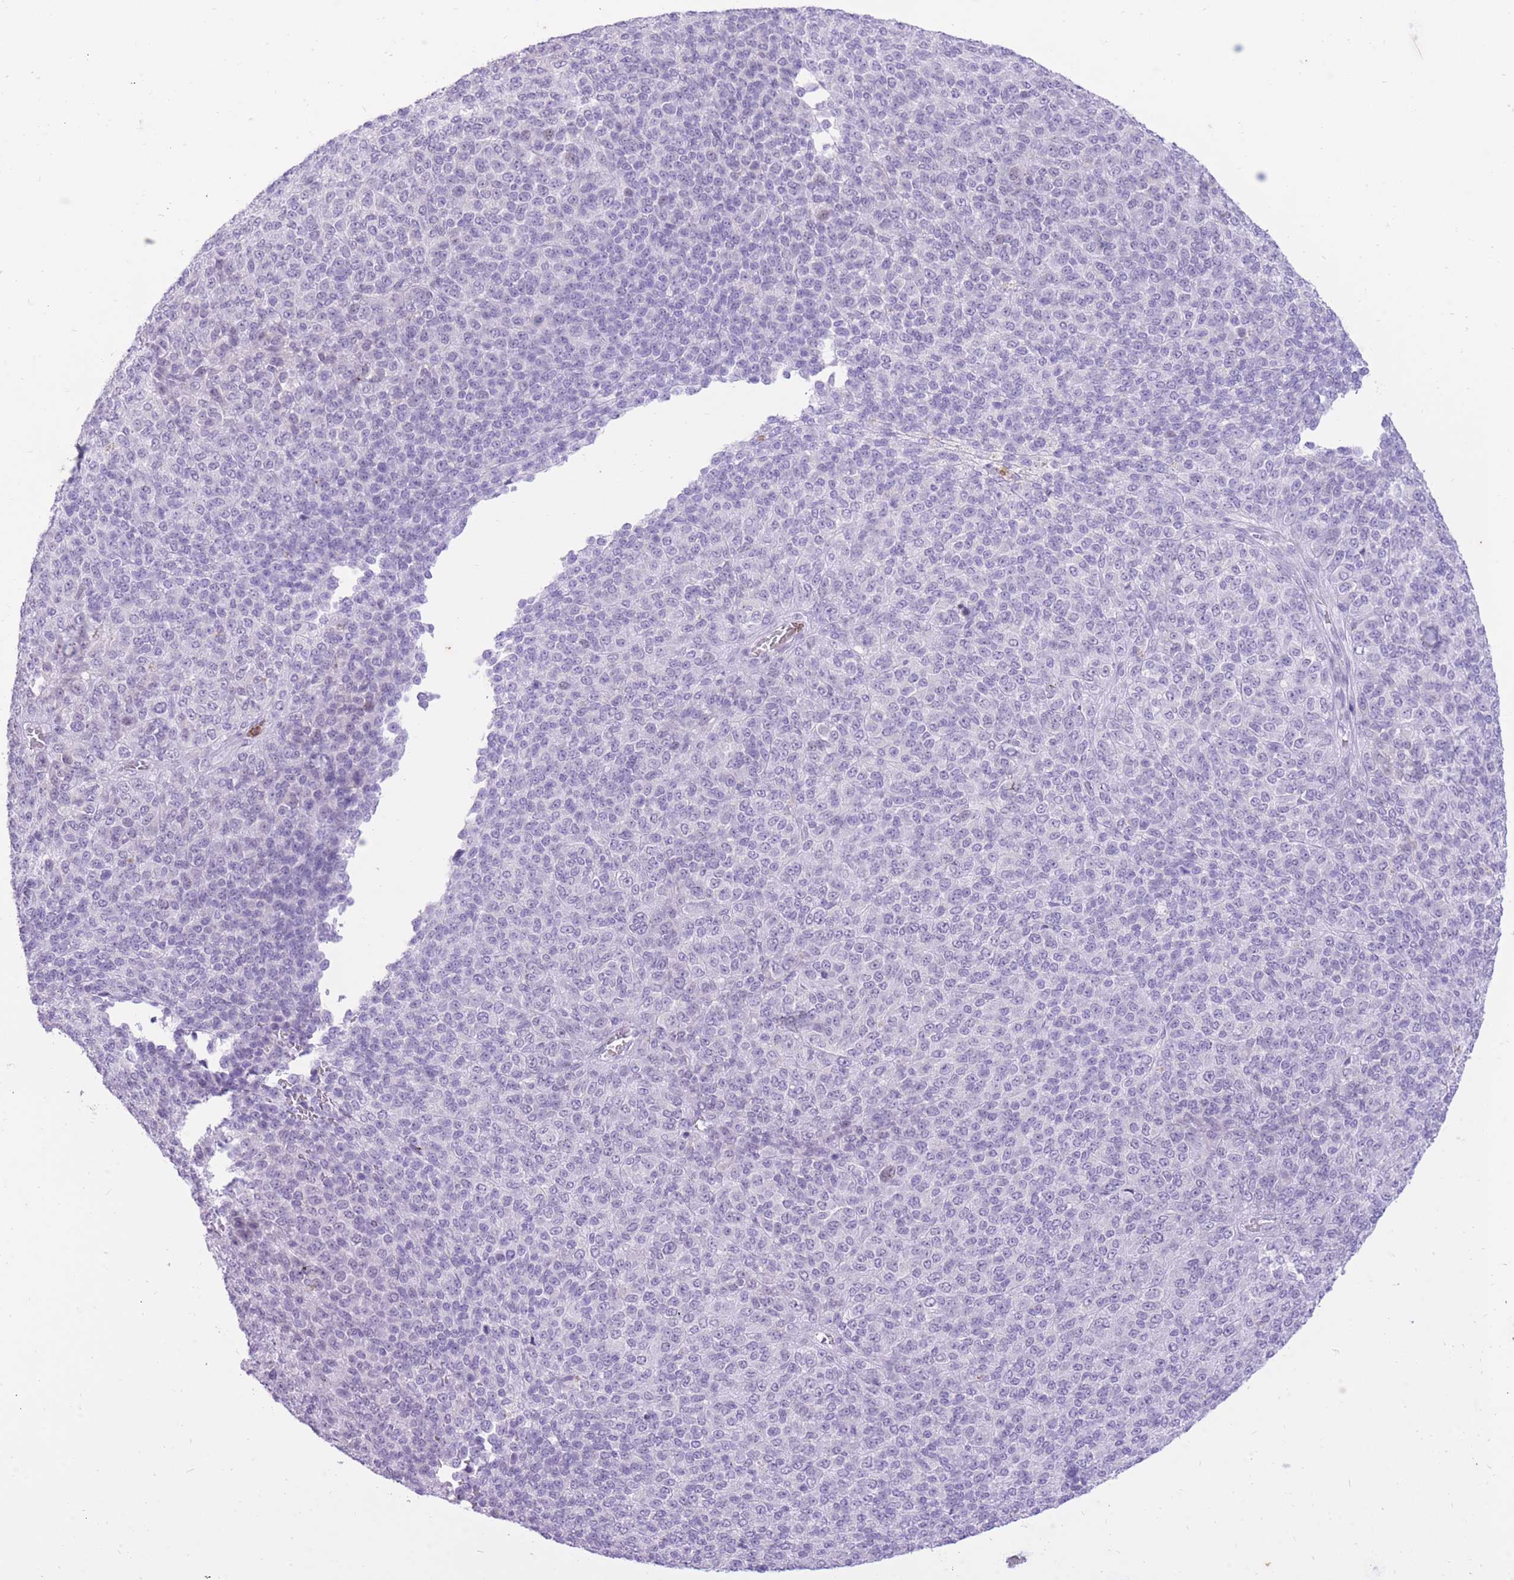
{"staining": {"intensity": "negative", "quantity": "none", "location": "none"}, "tissue": "melanoma", "cell_type": "Tumor cells", "image_type": "cancer", "snomed": [{"axis": "morphology", "description": "Malignant melanoma, Metastatic site"}, {"axis": "topography", "description": "Brain"}], "caption": "High magnification brightfield microscopy of malignant melanoma (metastatic site) stained with DAB (3,3'-diaminobenzidine) (brown) and counterstained with hematoxylin (blue): tumor cells show no significant expression.", "gene": "MEIS3", "patient": {"sex": "female", "age": 56}}